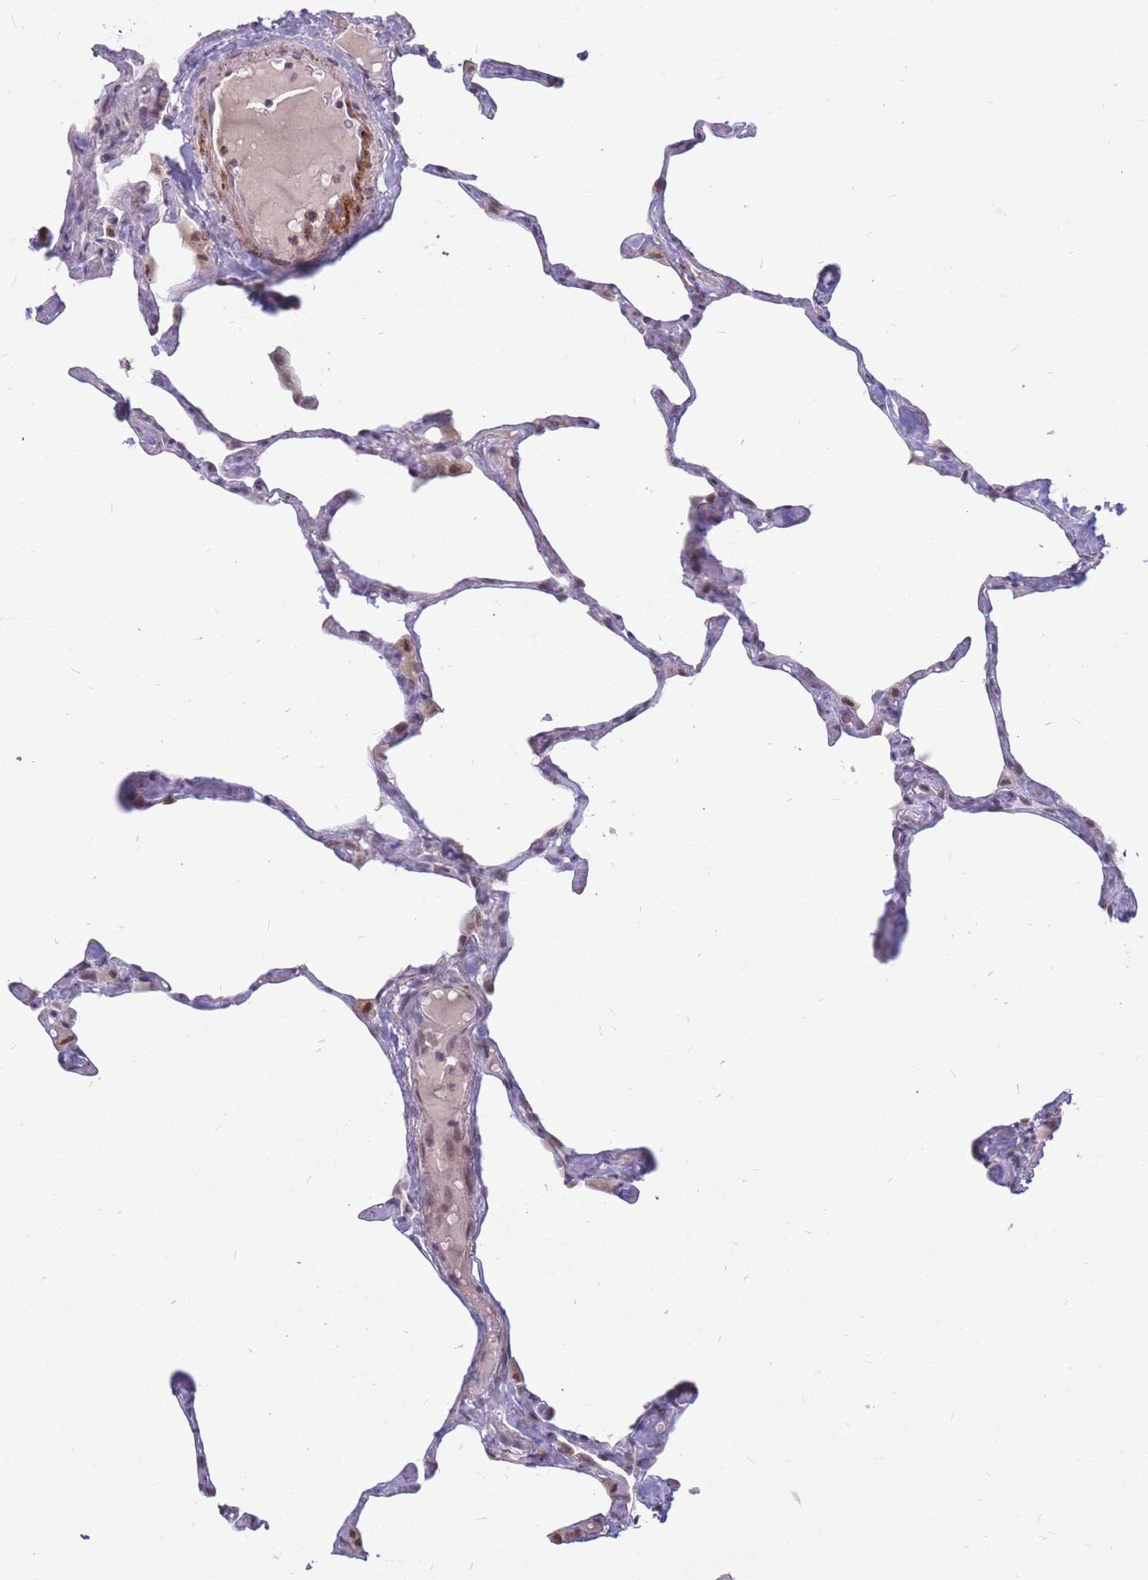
{"staining": {"intensity": "negative", "quantity": "none", "location": "none"}, "tissue": "lung", "cell_type": "Alveolar cells", "image_type": "normal", "snomed": [{"axis": "morphology", "description": "Normal tissue, NOS"}, {"axis": "topography", "description": "Lung"}], "caption": "Immunohistochemical staining of normal lung demonstrates no significant staining in alveolar cells.", "gene": "ADD2", "patient": {"sex": "male", "age": 65}}